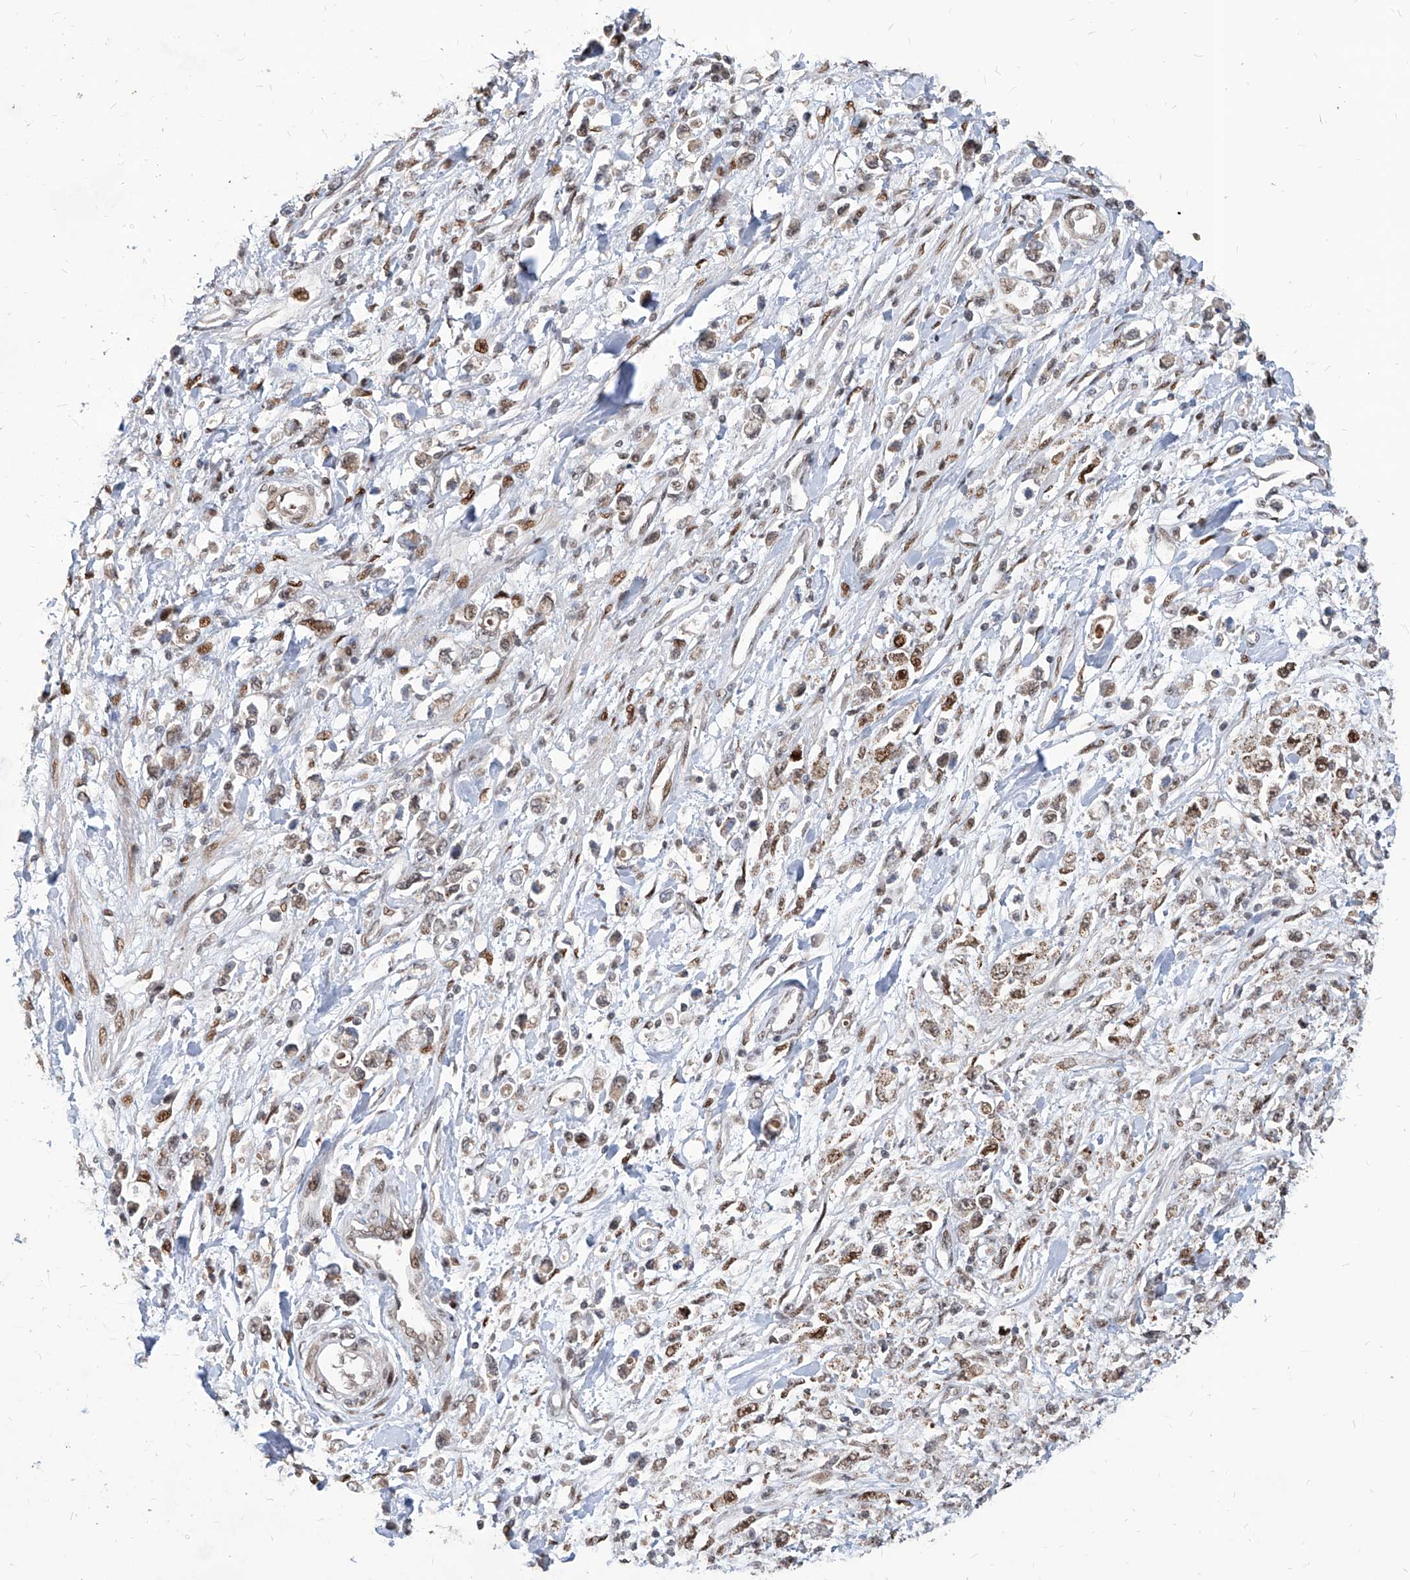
{"staining": {"intensity": "moderate", "quantity": ">75%", "location": "nuclear"}, "tissue": "stomach cancer", "cell_type": "Tumor cells", "image_type": "cancer", "snomed": [{"axis": "morphology", "description": "Adenocarcinoma, NOS"}, {"axis": "topography", "description": "Stomach"}], "caption": "Stomach adenocarcinoma stained with a brown dye reveals moderate nuclear positive positivity in about >75% of tumor cells.", "gene": "IRF2", "patient": {"sex": "female", "age": 59}}